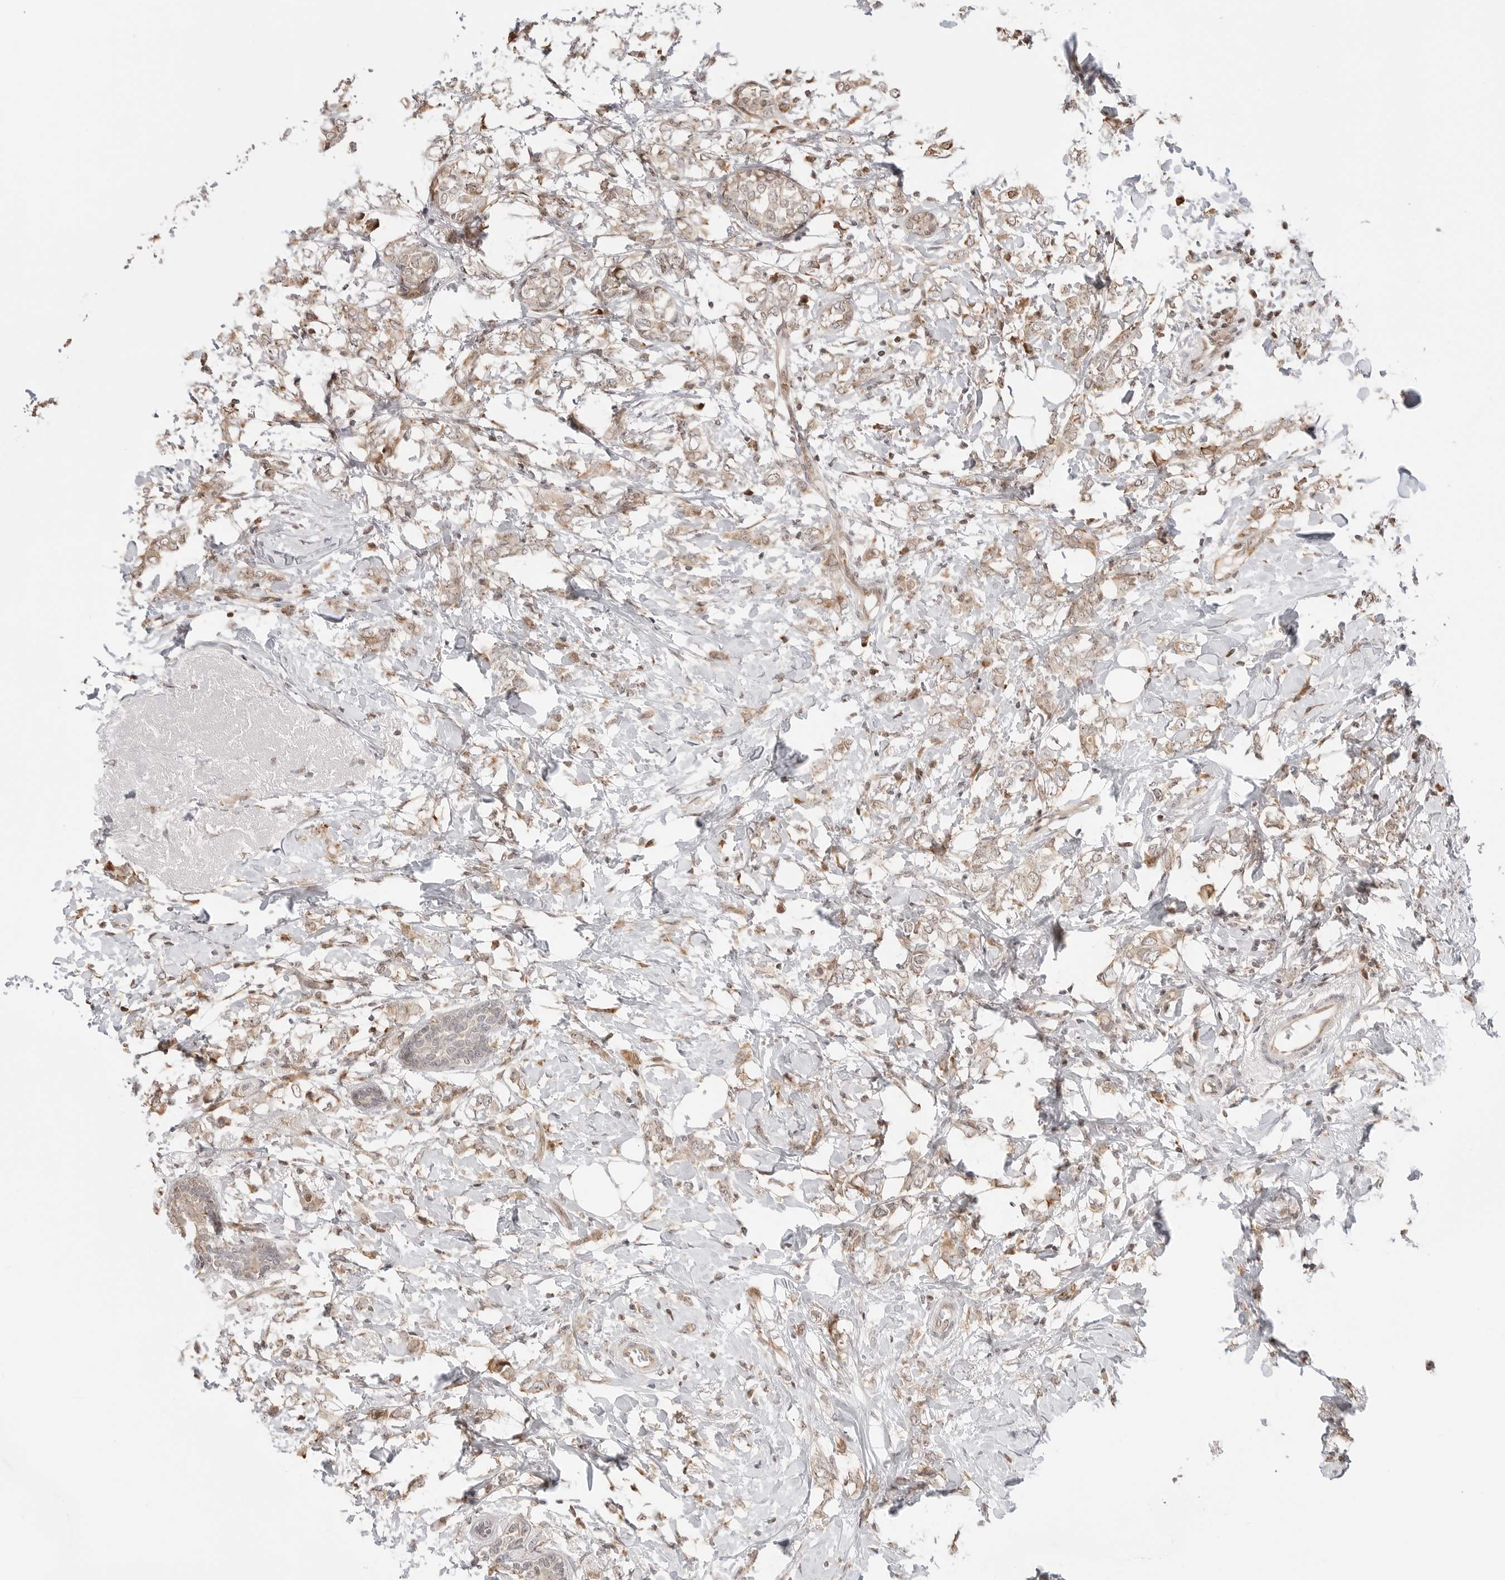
{"staining": {"intensity": "weak", "quantity": ">75%", "location": "cytoplasmic/membranous,nuclear"}, "tissue": "breast cancer", "cell_type": "Tumor cells", "image_type": "cancer", "snomed": [{"axis": "morphology", "description": "Normal tissue, NOS"}, {"axis": "morphology", "description": "Lobular carcinoma"}, {"axis": "topography", "description": "Breast"}], "caption": "DAB (3,3'-diaminobenzidine) immunohistochemical staining of breast cancer reveals weak cytoplasmic/membranous and nuclear protein expression in about >75% of tumor cells.", "gene": "FKBP14", "patient": {"sex": "female", "age": 47}}